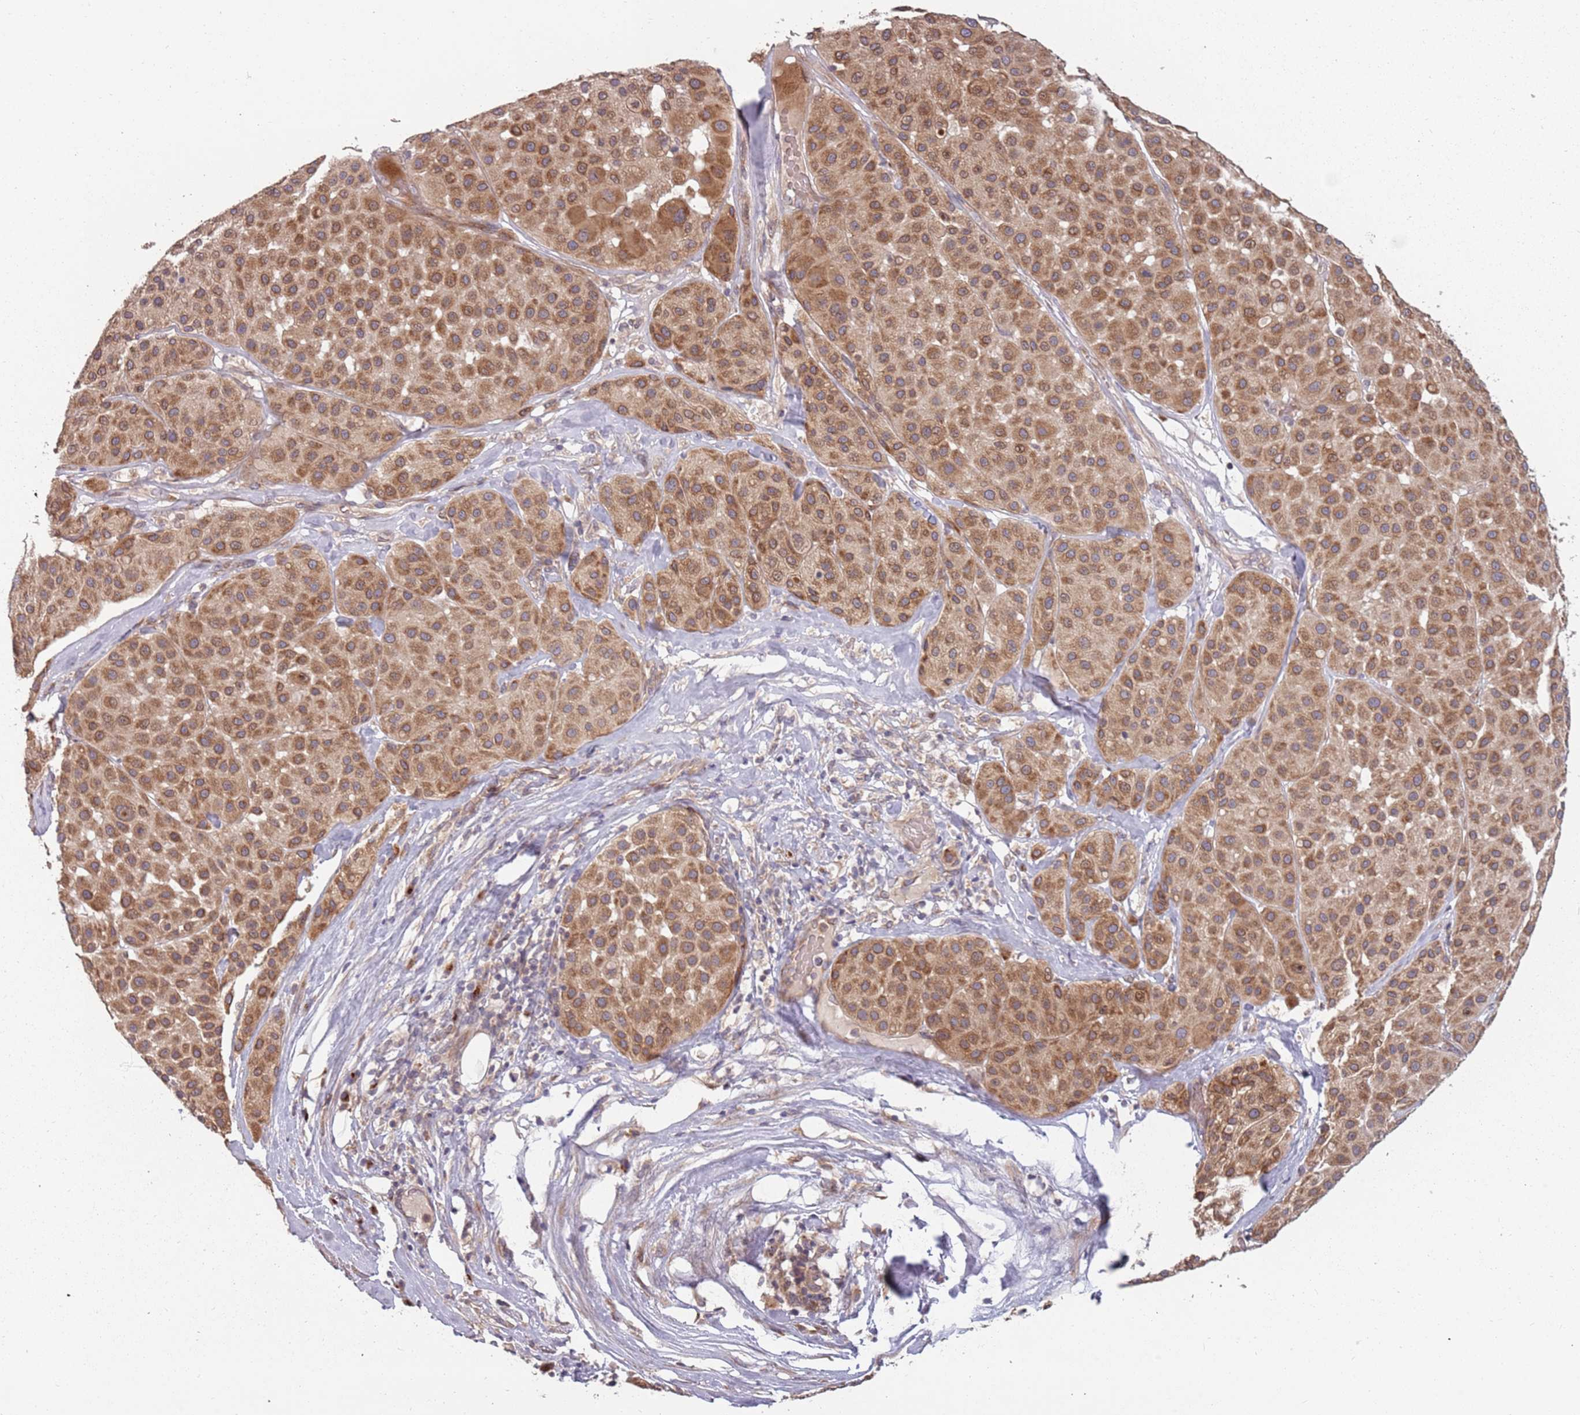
{"staining": {"intensity": "moderate", "quantity": ">75%", "location": "cytoplasmic/membranous"}, "tissue": "melanoma", "cell_type": "Tumor cells", "image_type": "cancer", "snomed": [{"axis": "morphology", "description": "Malignant melanoma, Metastatic site"}, {"axis": "topography", "description": "Smooth muscle"}], "caption": "Melanoma was stained to show a protein in brown. There is medium levels of moderate cytoplasmic/membranous staining in approximately >75% of tumor cells.", "gene": "PLD6", "patient": {"sex": "male", "age": 41}}